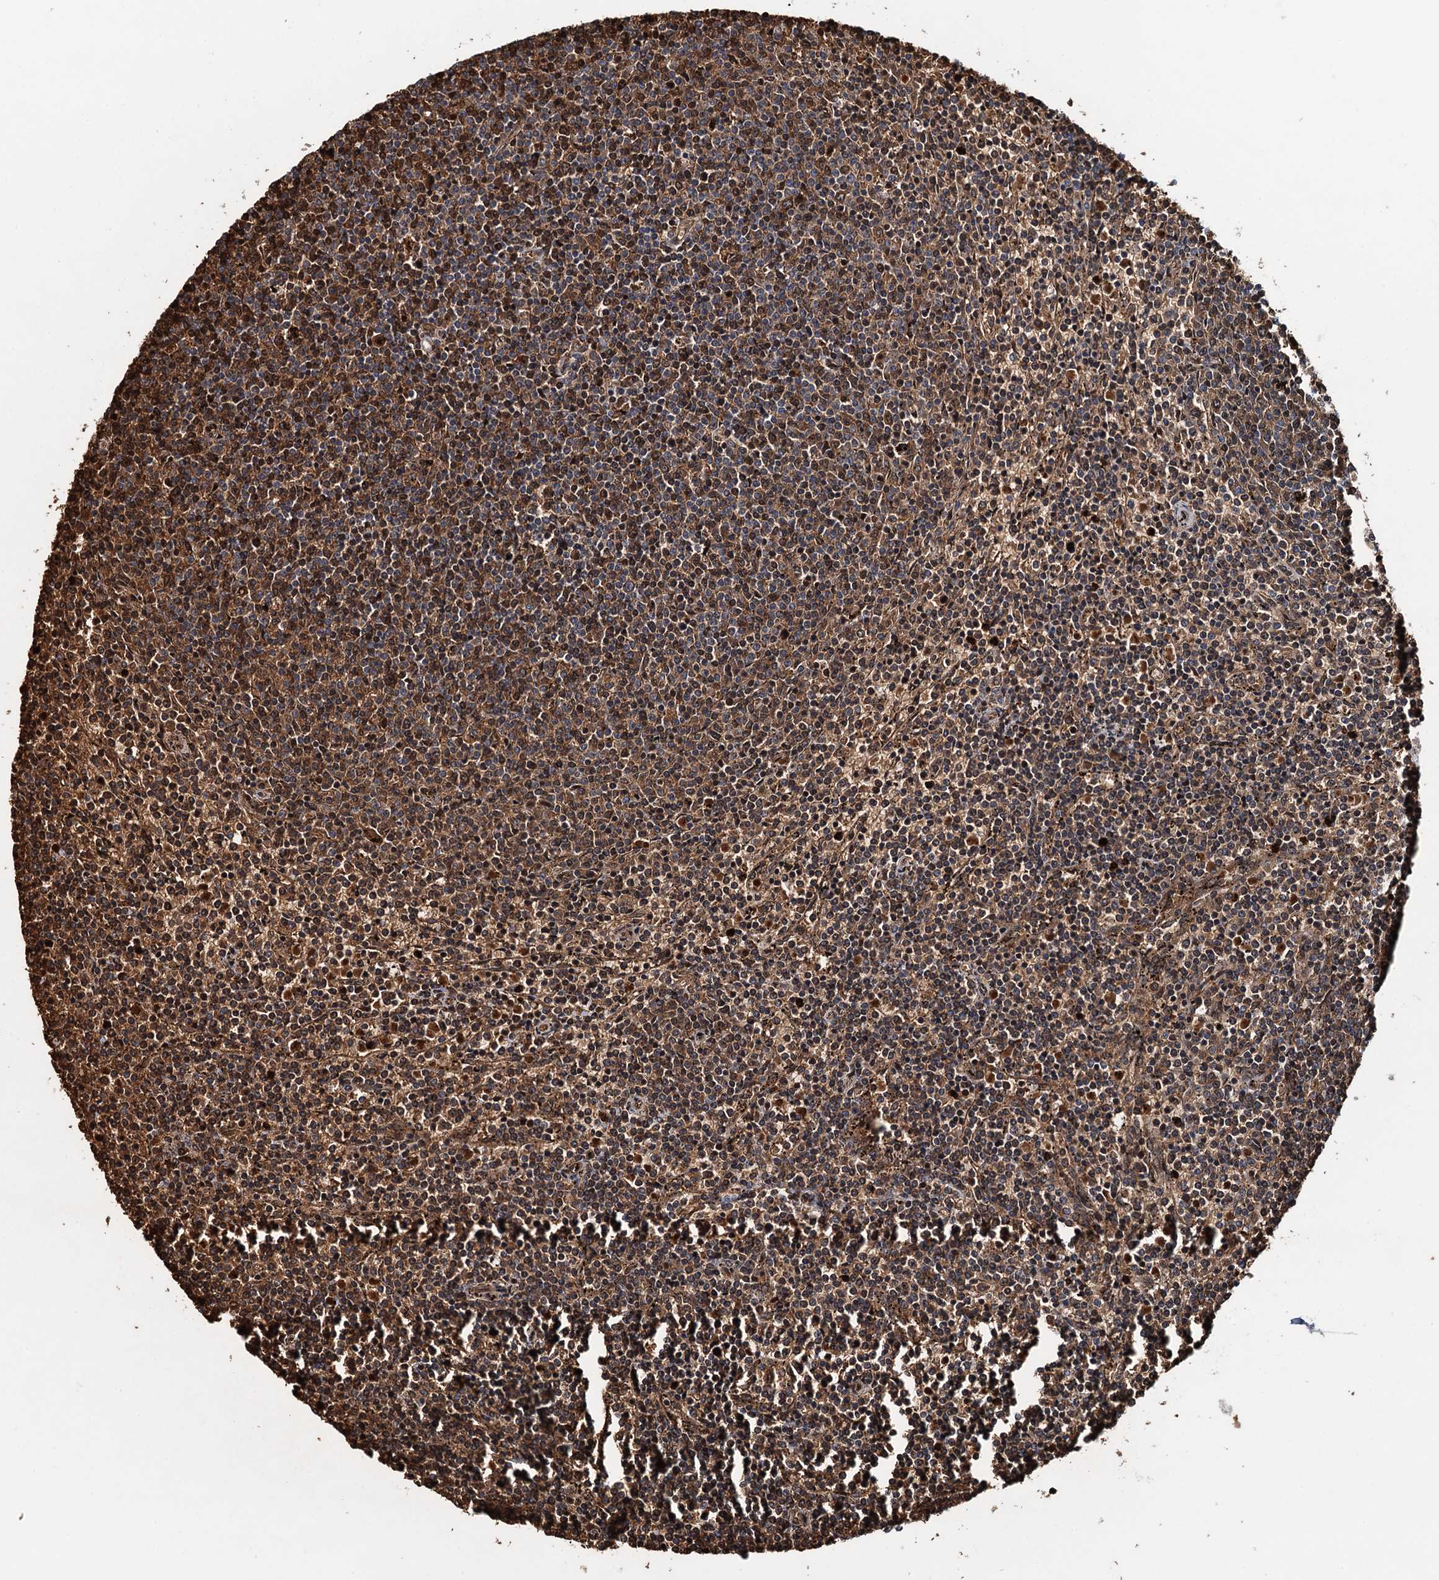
{"staining": {"intensity": "moderate", "quantity": ">75%", "location": "cytoplasmic/membranous"}, "tissue": "lymphoma", "cell_type": "Tumor cells", "image_type": "cancer", "snomed": [{"axis": "morphology", "description": "Malignant lymphoma, non-Hodgkin's type, Low grade"}, {"axis": "topography", "description": "Spleen"}], "caption": "Protein expression analysis of human lymphoma reveals moderate cytoplasmic/membranous positivity in about >75% of tumor cells.", "gene": "SNX32", "patient": {"sex": "female", "age": 50}}